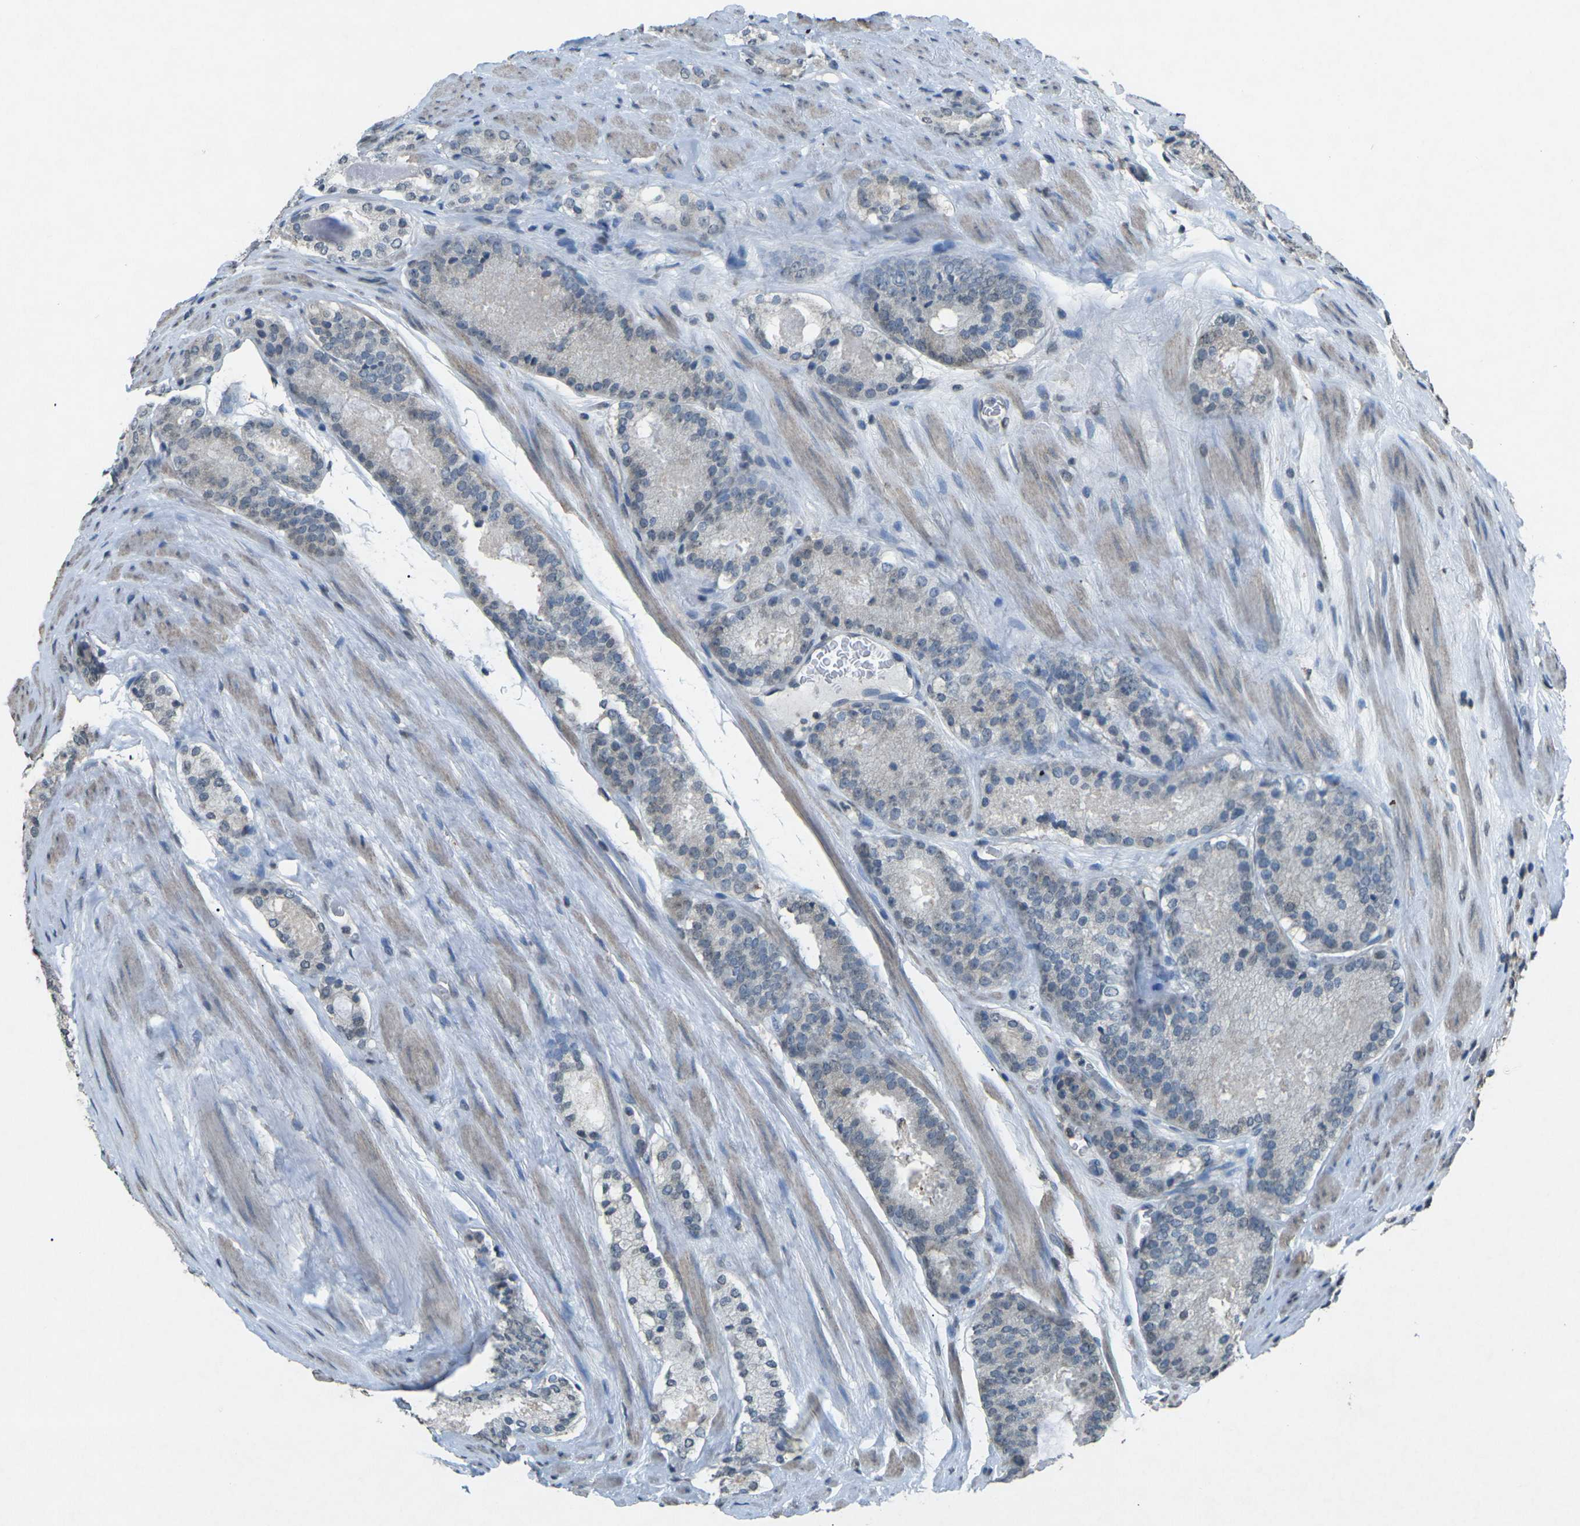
{"staining": {"intensity": "weak", "quantity": "<25%", "location": "cytoplasmic/membranous"}, "tissue": "prostate cancer", "cell_type": "Tumor cells", "image_type": "cancer", "snomed": [{"axis": "morphology", "description": "Adenocarcinoma, Low grade"}, {"axis": "topography", "description": "Prostate"}], "caption": "Prostate cancer (adenocarcinoma (low-grade)) stained for a protein using immunohistochemistry (IHC) reveals no positivity tumor cells.", "gene": "TFR2", "patient": {"sex": "male", "age": 69}}